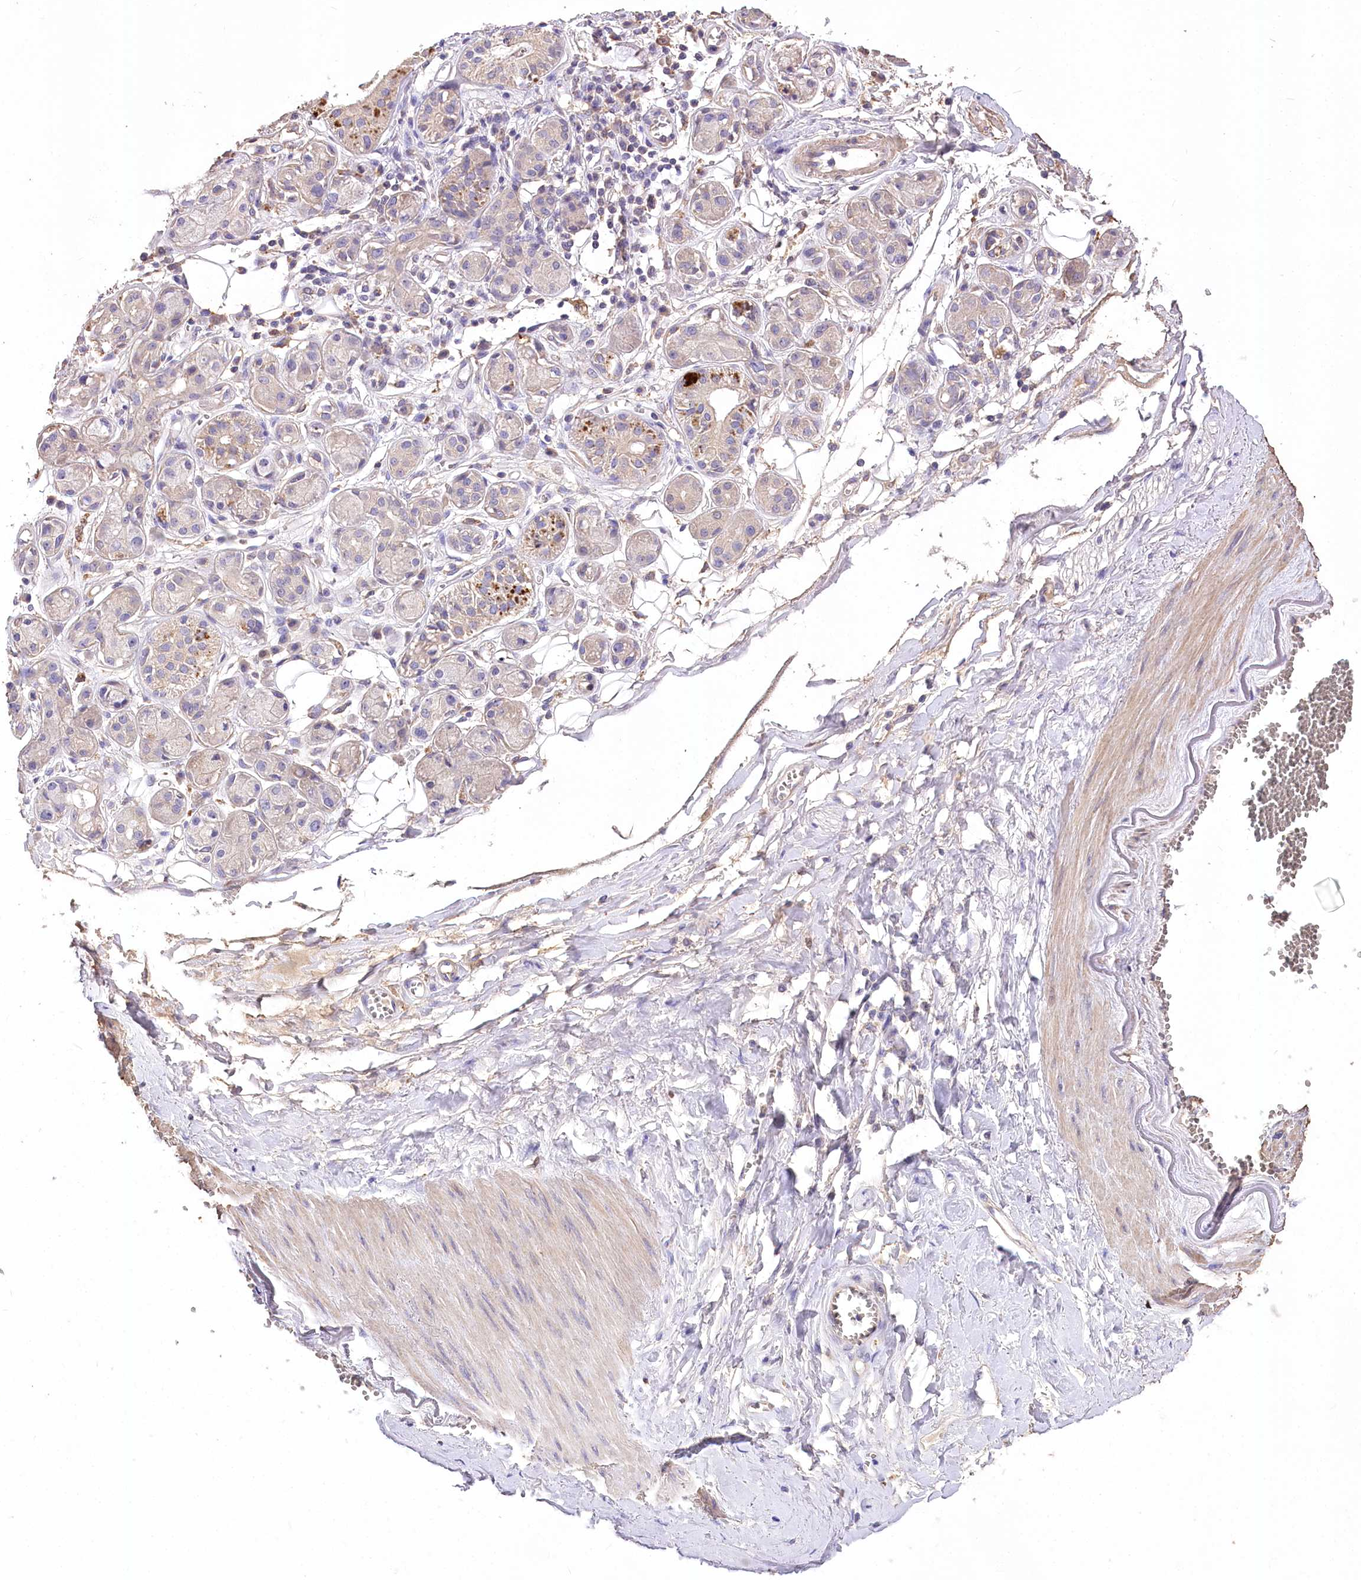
{"staining": {"intensity": "negative", "quantity": "none", "location": "none"}, "tissue": "adipose tissue", "cell_type": "Adipocytes", "image_type": "normal", "snomed": [{"axis": "morphology", "description": "Normal tissue, NOS"}, {"axis": "morphology", "description": "Inflammation, NOS"}, {"axis": "topography", "description": "Salivary gland"}, {"axis": "topography", "description": "Peripheral nerve tissue"}], "caption": "The photomicrograph reveals no significant positivity in adipocytes of adipose tissue.", "gene": "PCYOX1L", "patient": {"sex": "female", "age": 75}}